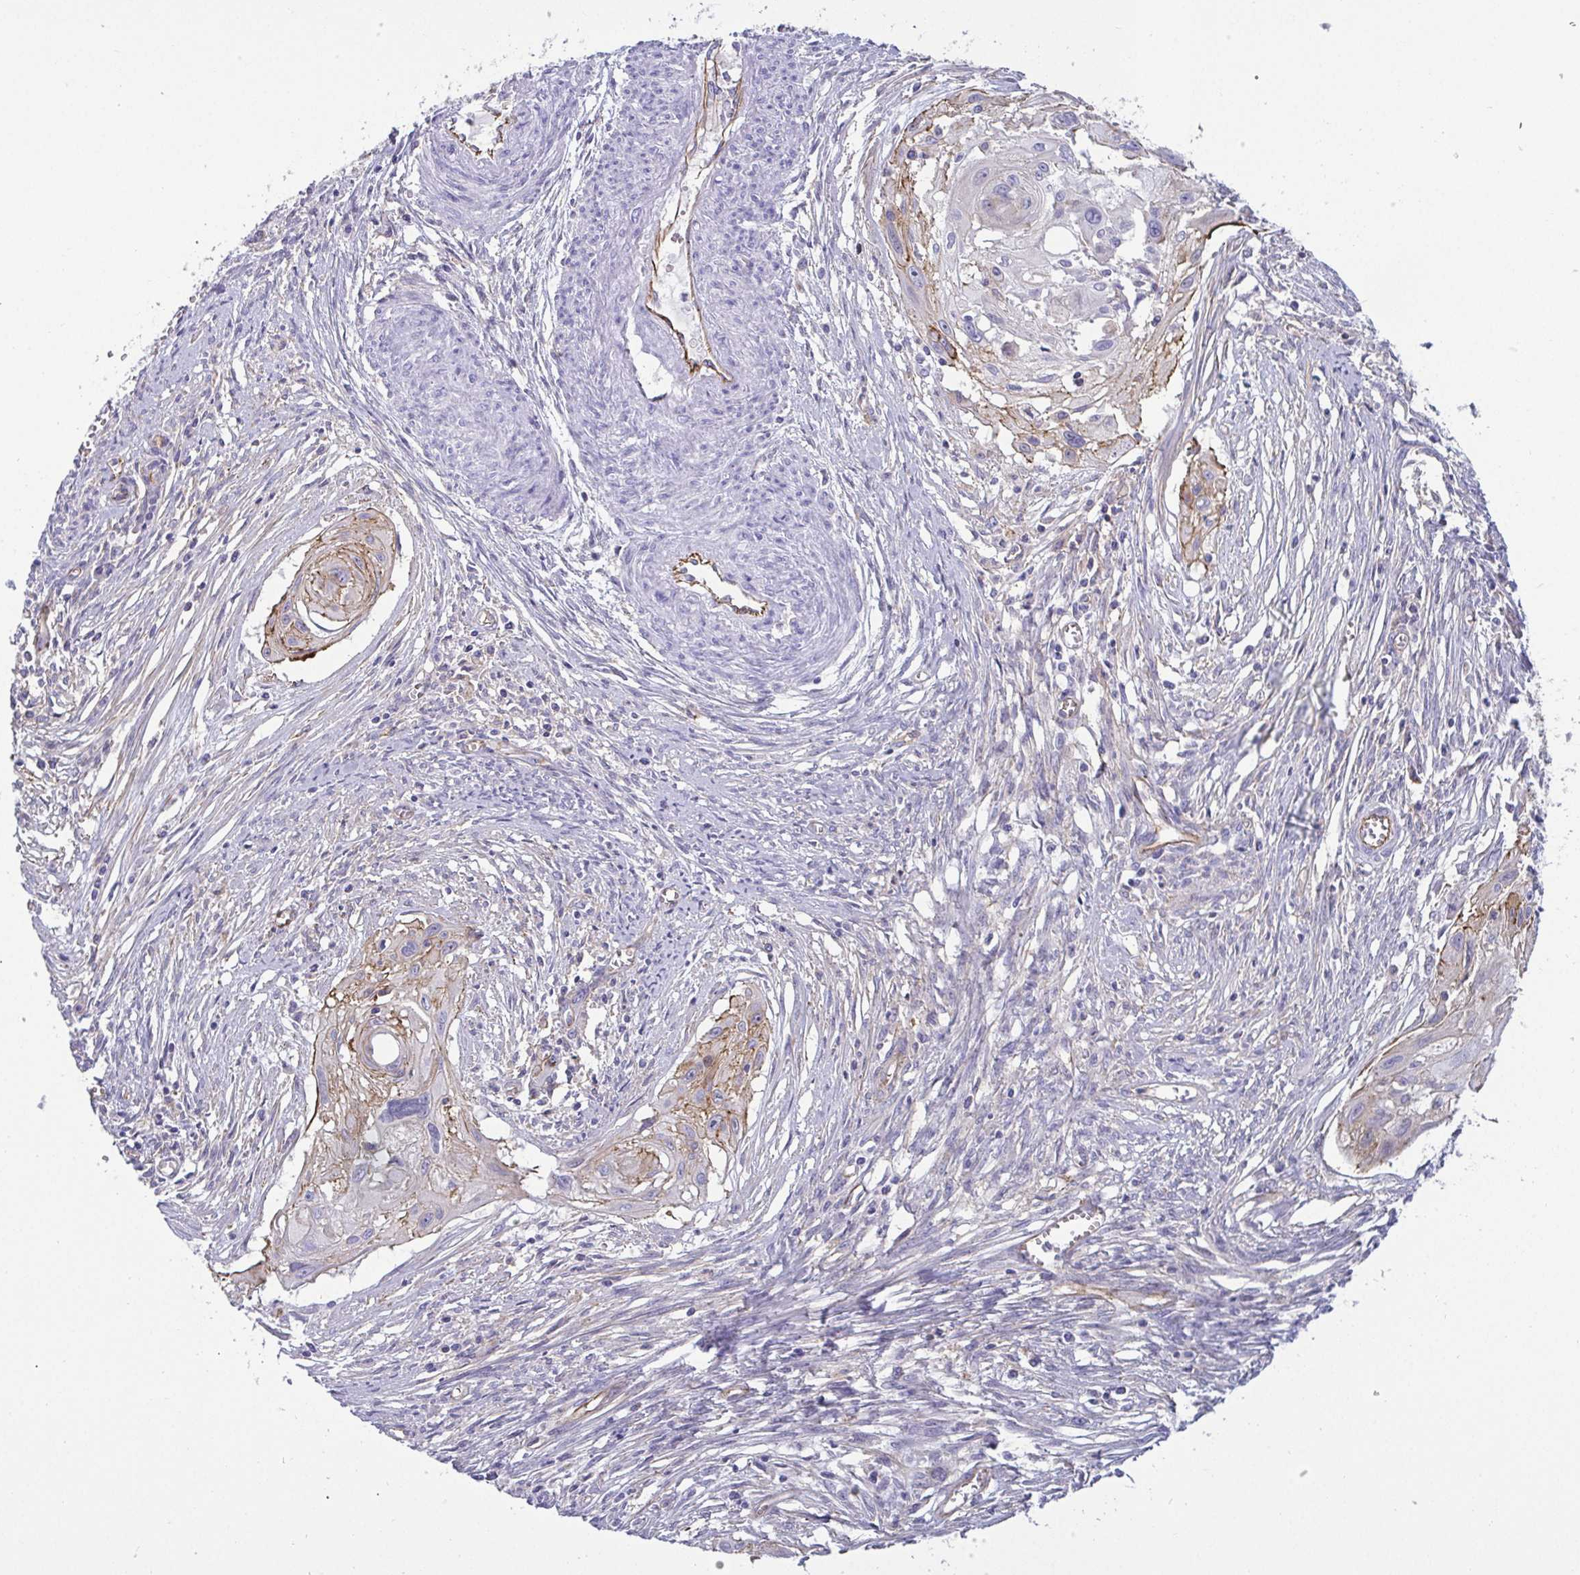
{"staining": {"intensity": "weak", "quantity": "<25%", "location": "cytoplasmic/membranous"}, "tissue": "cervical cancer", "cell_type": "Tumor cells", "image_type": "cancer", "snomed": [{"axis": "morphology", "description": "Squamous cell carcinoma, NOS"}, {"axis": "topography", "description": "Cervix"}], "caption": "A micrograph of squamous cell carcinoma (cervical) stained for a protein shows no brown staining in tumor cells. The staining is performed using DAB brown chromogen with nuclei counter-stained in using hematoxylin.", "gene": "LIMA1", "patient": {"sex": "female", "age": 49}}